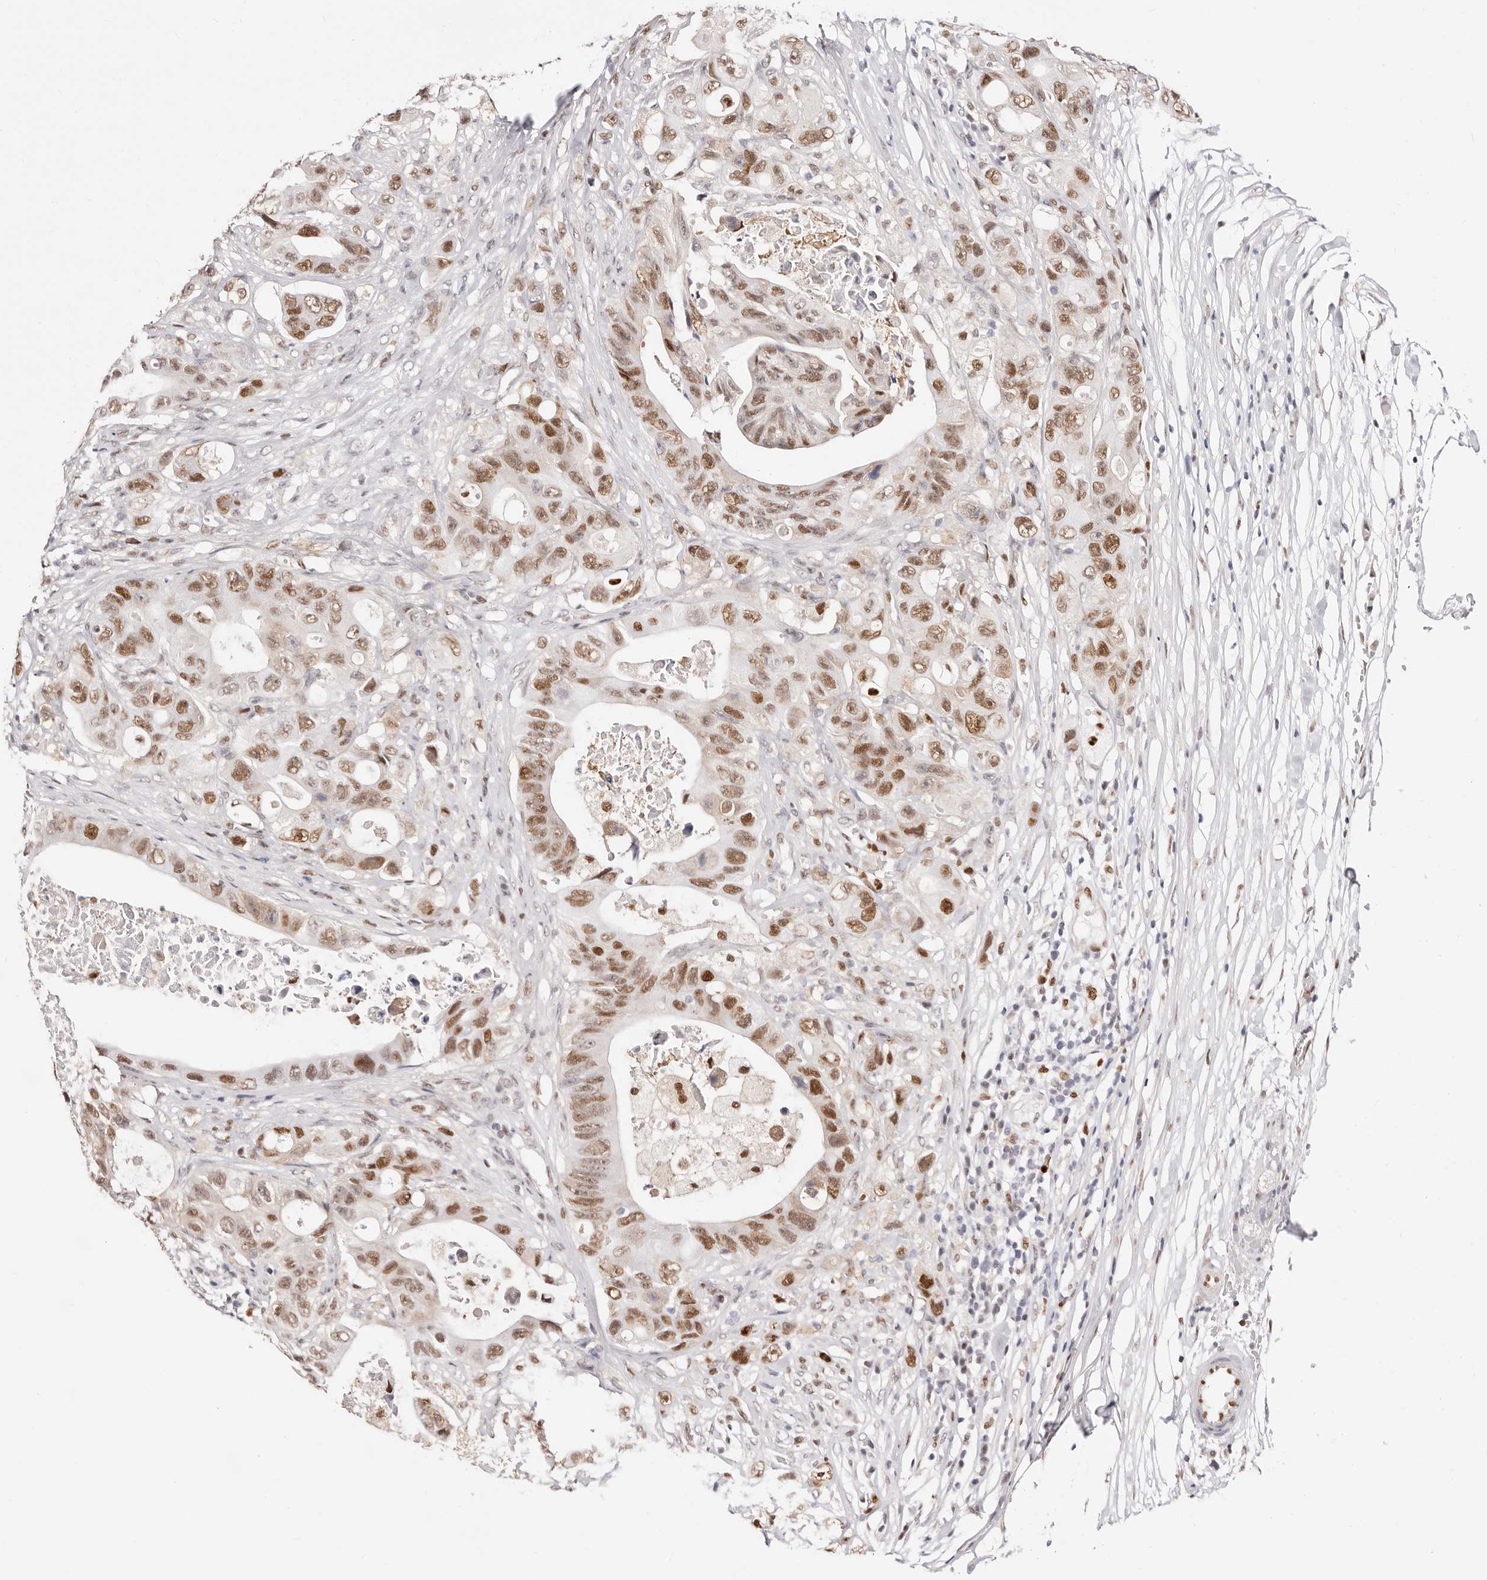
{"staining": {"intensity": "moderate", "quantity": ">75%", "location": "nuclear"}, "tissue": "colorectal cancer", "cell_type": "Tumor cells", "image_type": "cancer", "snomed": [{"axis": "morphology", "description": "Adenocarcinoma, NOS"}, {"axis": "topography", "description": "Colon"}], "caption": "Protein expression by immunohistochemistry (IHC) reveals moderate nuclear positivity in about >75% of tumor cells in colorectal cancer (adenocarcinoma).", "gene": "TKT", "patient": {"sex": "female", "age": 46}}